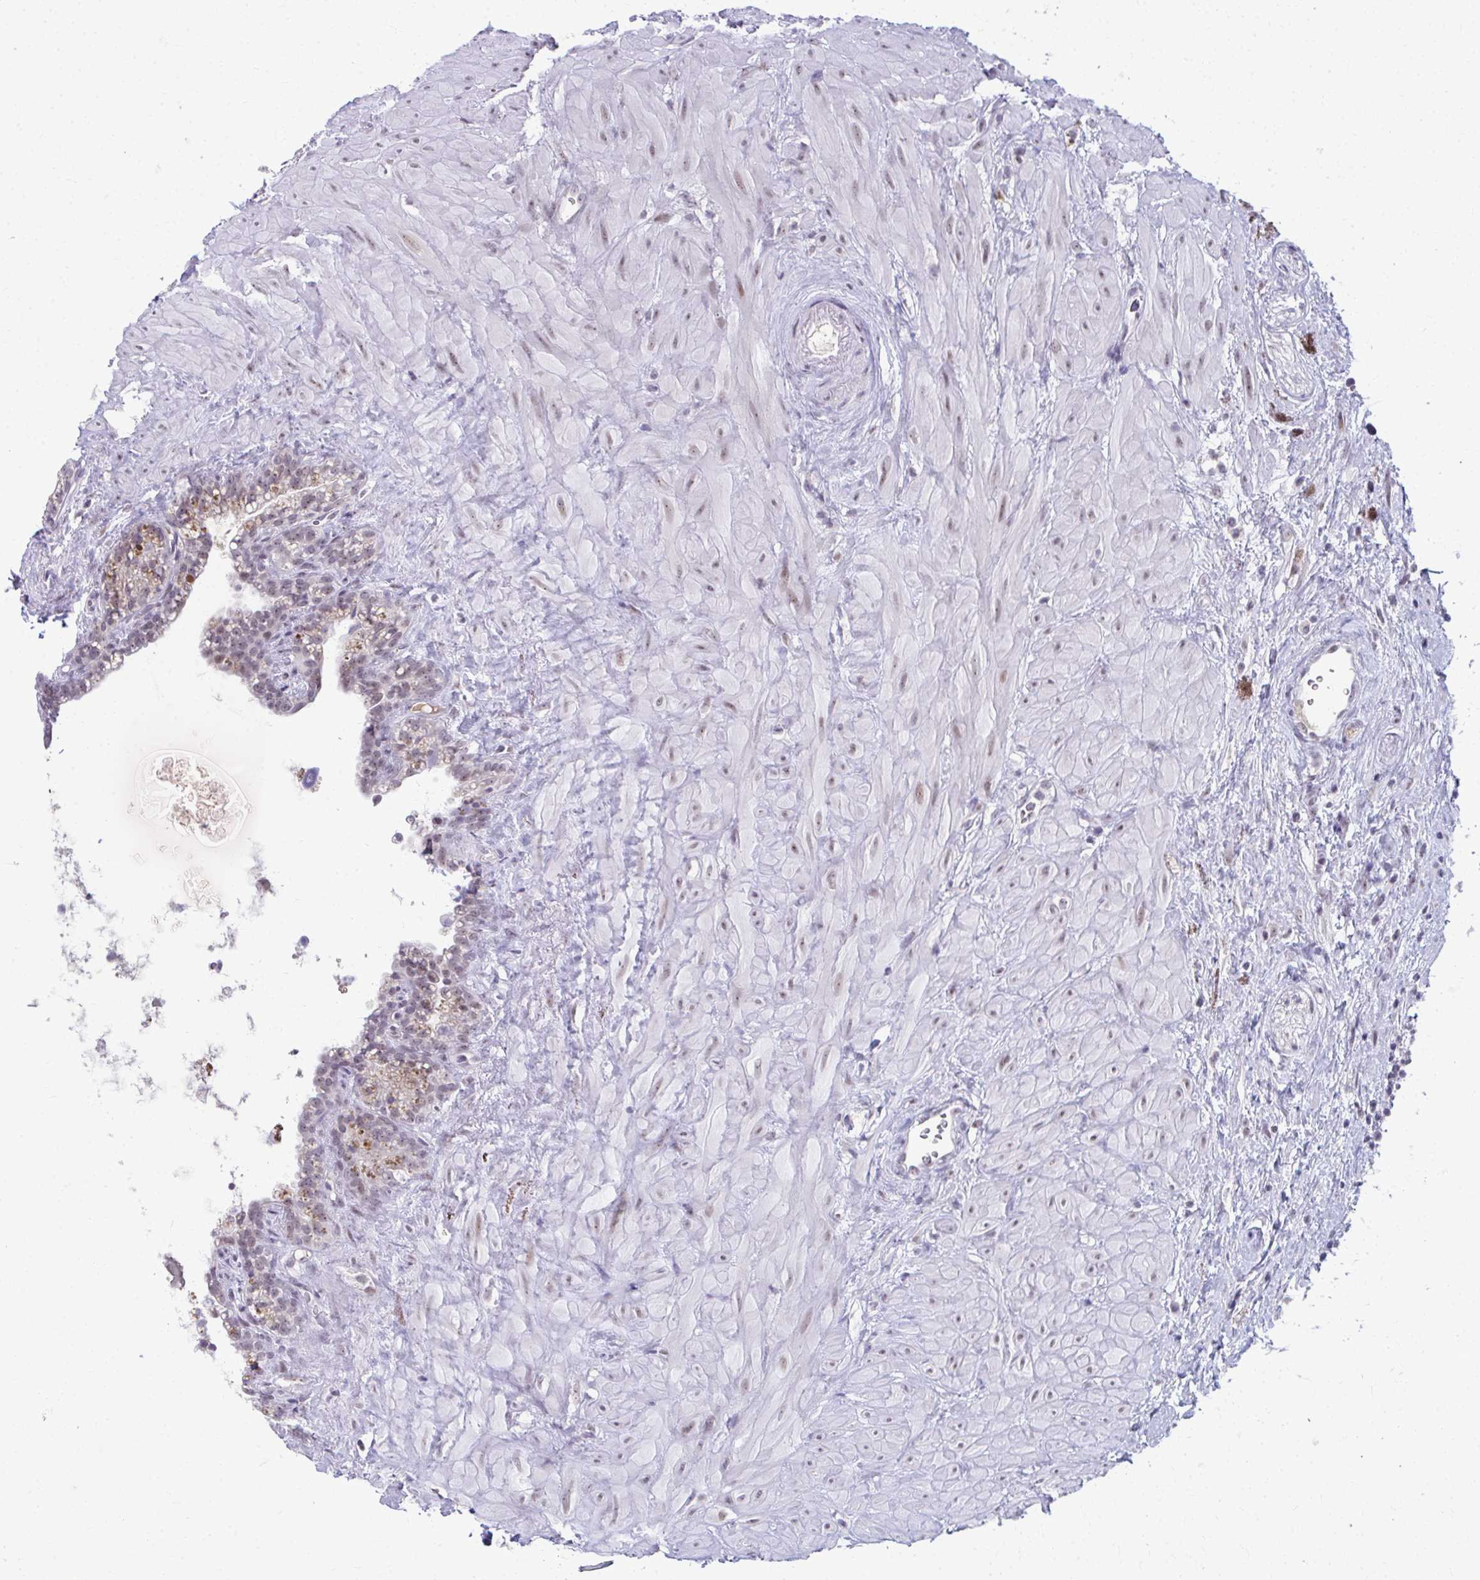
{"staining": {"intensity": "weak", "quantity": "<25%", "location": "nuclear"}, "tissue": "seminal vesicle", "cell_type": "Glandular cells", "image_type": "normal", "snomed": [{"axis": "morphology", "description": "Normal tissue, NOS"}, {"axis": "topography", "description": "Seminal veicle"}], "caption": "An IHC micrograph of unremarkable seminal vesicle is shown. There is no staining in glandular cells of seminal vesicle.", "gene": "MAF1", "patient": {"sex": "male", "age": 76}}